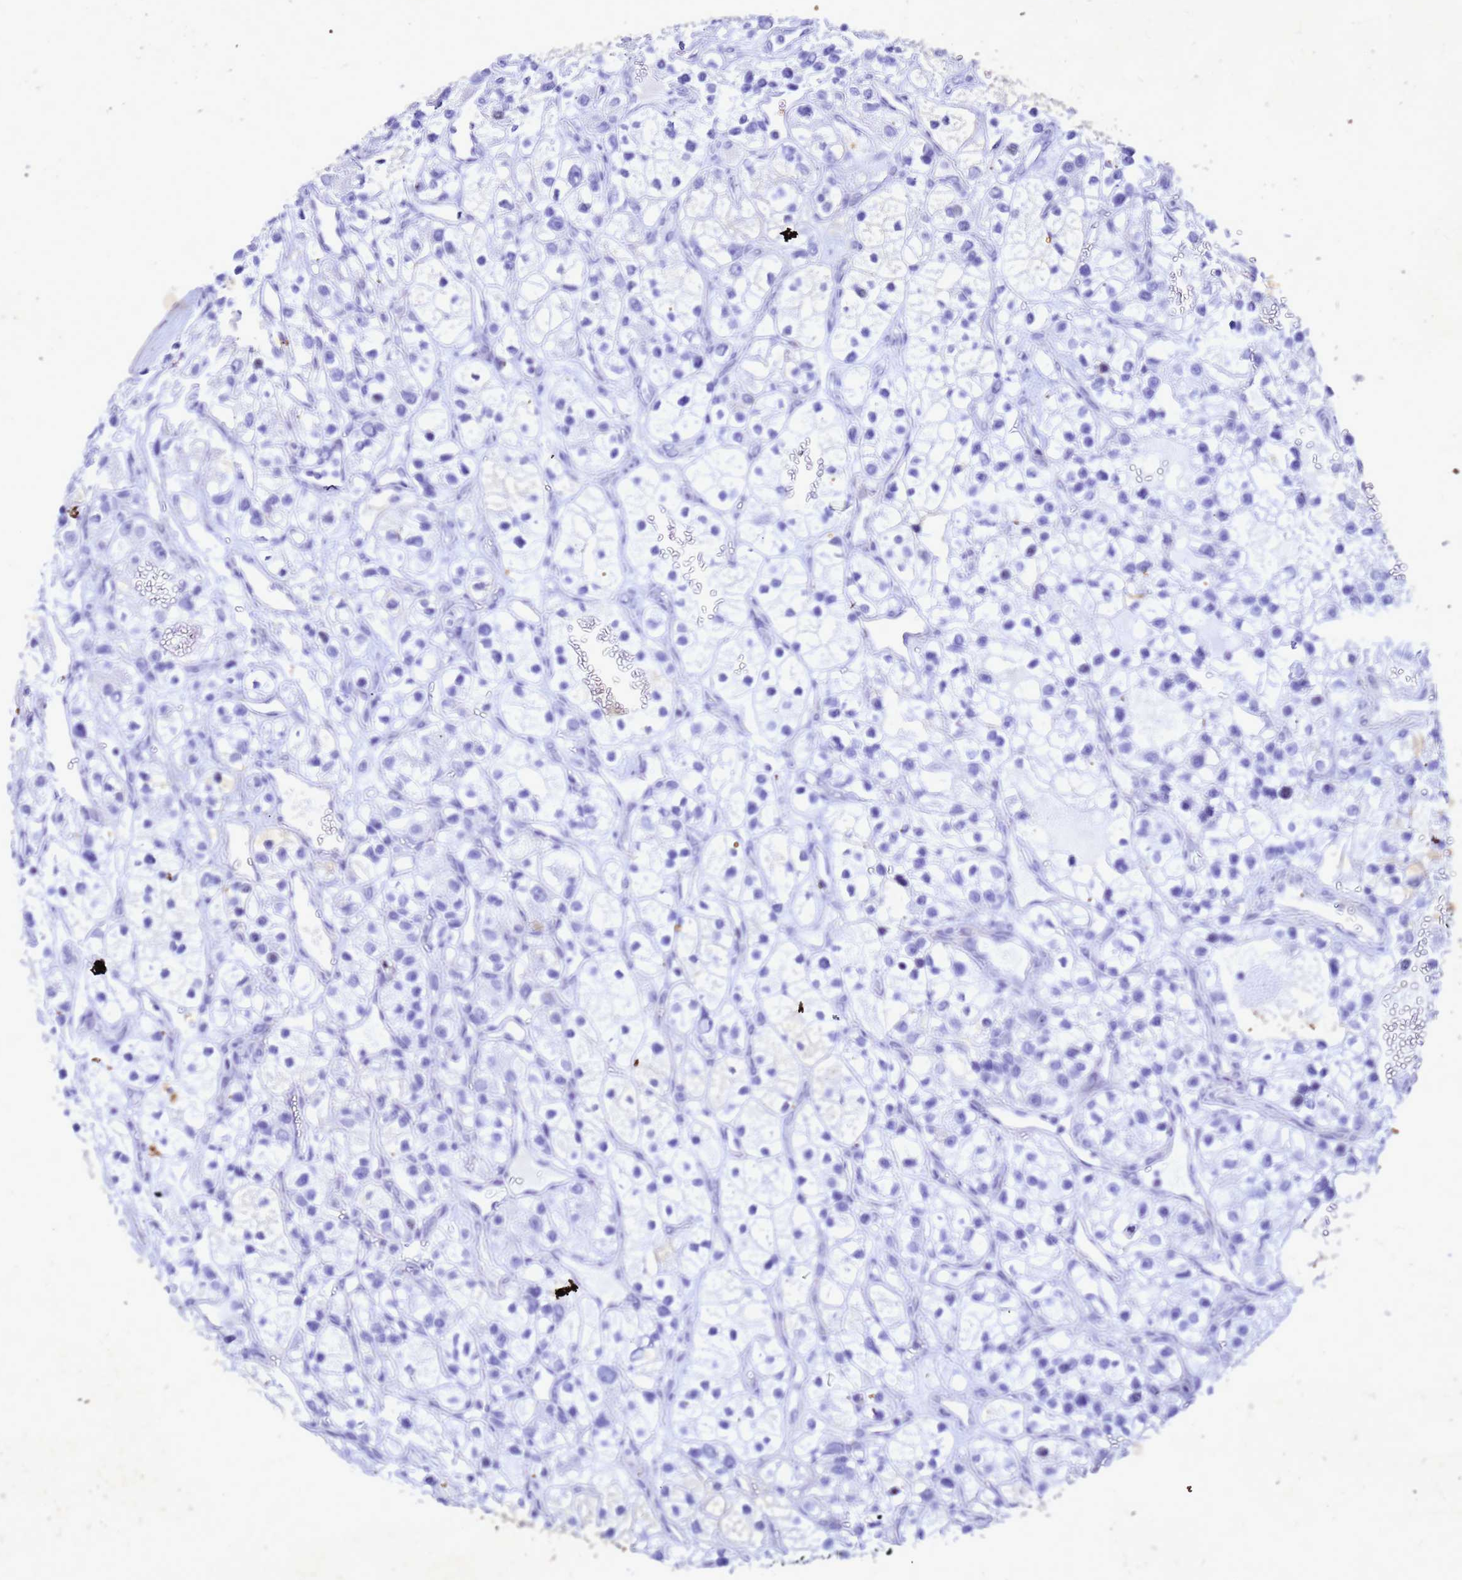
{"staining": {"intensity": "negative", "quantity": "none", "location": "none"}, "tissue": "renal cancer", "cell_type": "Tumor cells", "image_type": "cancer", "snomed": [{"axis": "morphology", "description": "Adenocarcinoma, NOS"}, {"axis": "topography", "description": "Kidney"}], "caption": "The photomicrograph reveals no staining of tumor cells in renal cancer.", "gene": "COPS9", "patient": {"sex": "female", "age": 57}}